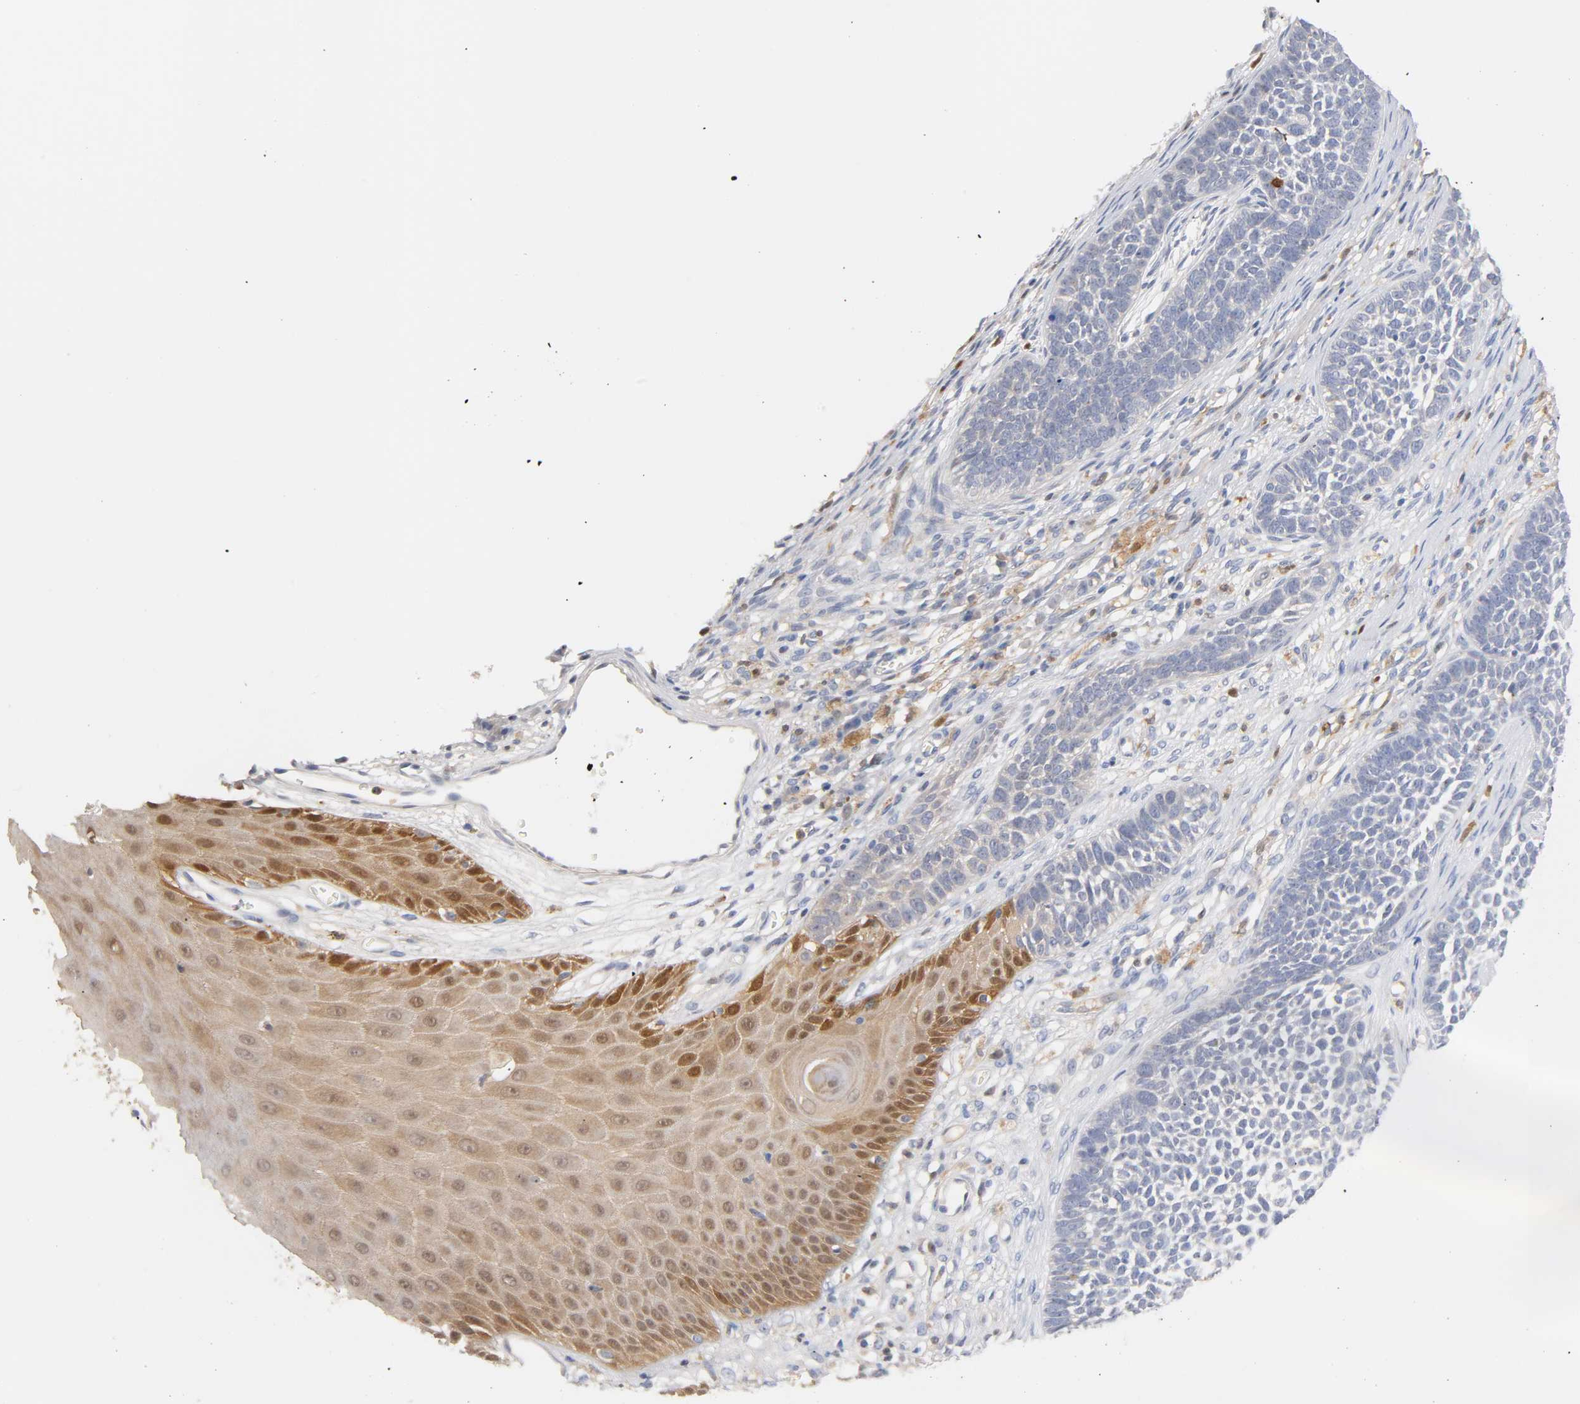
{"staining": {"intensity": "negative", "quantity": "none", "location": "none"}, "tissue": "skin cancer", "cell_type": "Tumor cells", "image_type": "cancer", "snomed": [{"axis": "morphology", "description": "Basal cell carcinoma"}, {"axis": "topography", "description": "Skin"}], "caption": "Skin cancer was stained to show a protein in brown. There is no significant expression in tumor cells.", "gene": "IL18", "patient": {"sex": "female", "age": 84}}